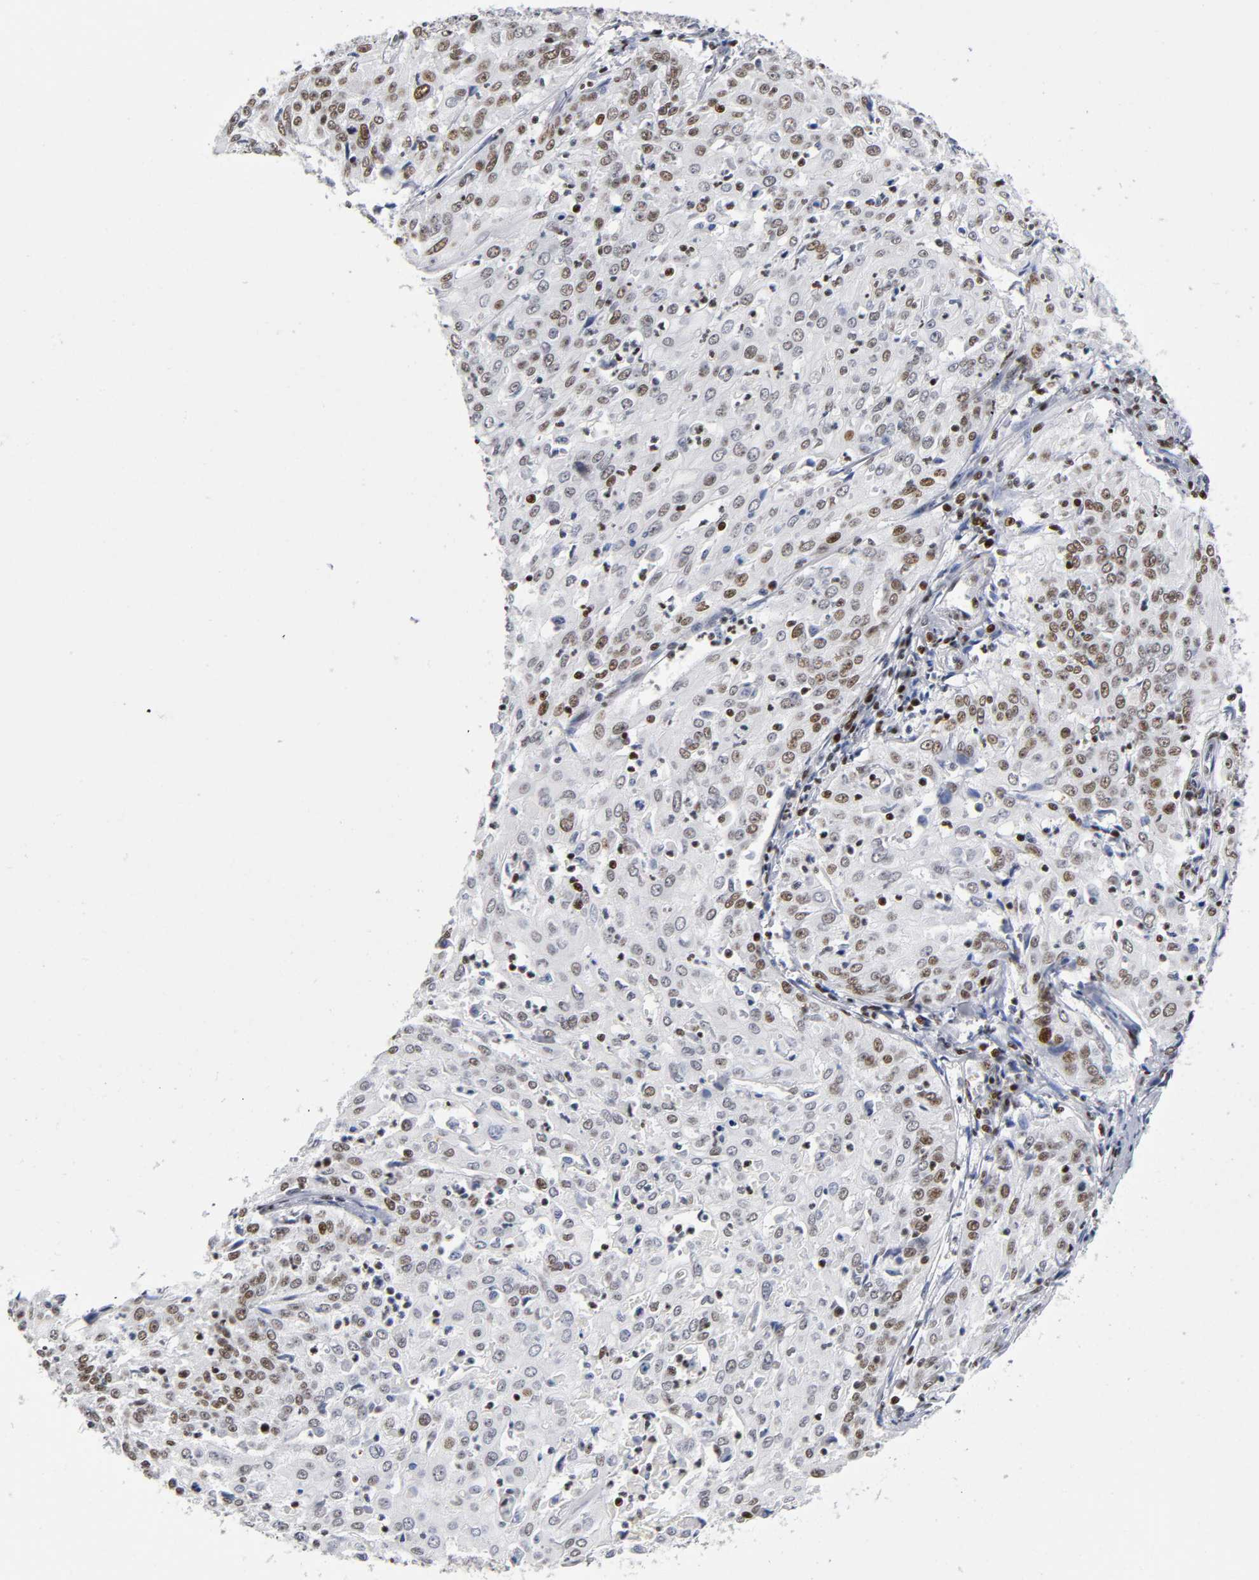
{"staining": {"intensity": "moderate", "quantity": ">75%", "location": "nuclear"}, "tissue": "cervical cancer", "cell_type": "Tumor cells", "image_type": "cancer", "snomed": [{"axis": "morphology", "description": "Squamous cell carcinoma, NOS"}, {"axis": "topography", "description": "Cervix"}], "caption": "There is medium levels of moderate nuclear positivity in tumor cells of cervical cancer (squamous cell carcinoma), as demonstrated by immunohistochemical staining (brown color).", "gene": "SP3", "patient": {"sex": "female", "age": 39}}